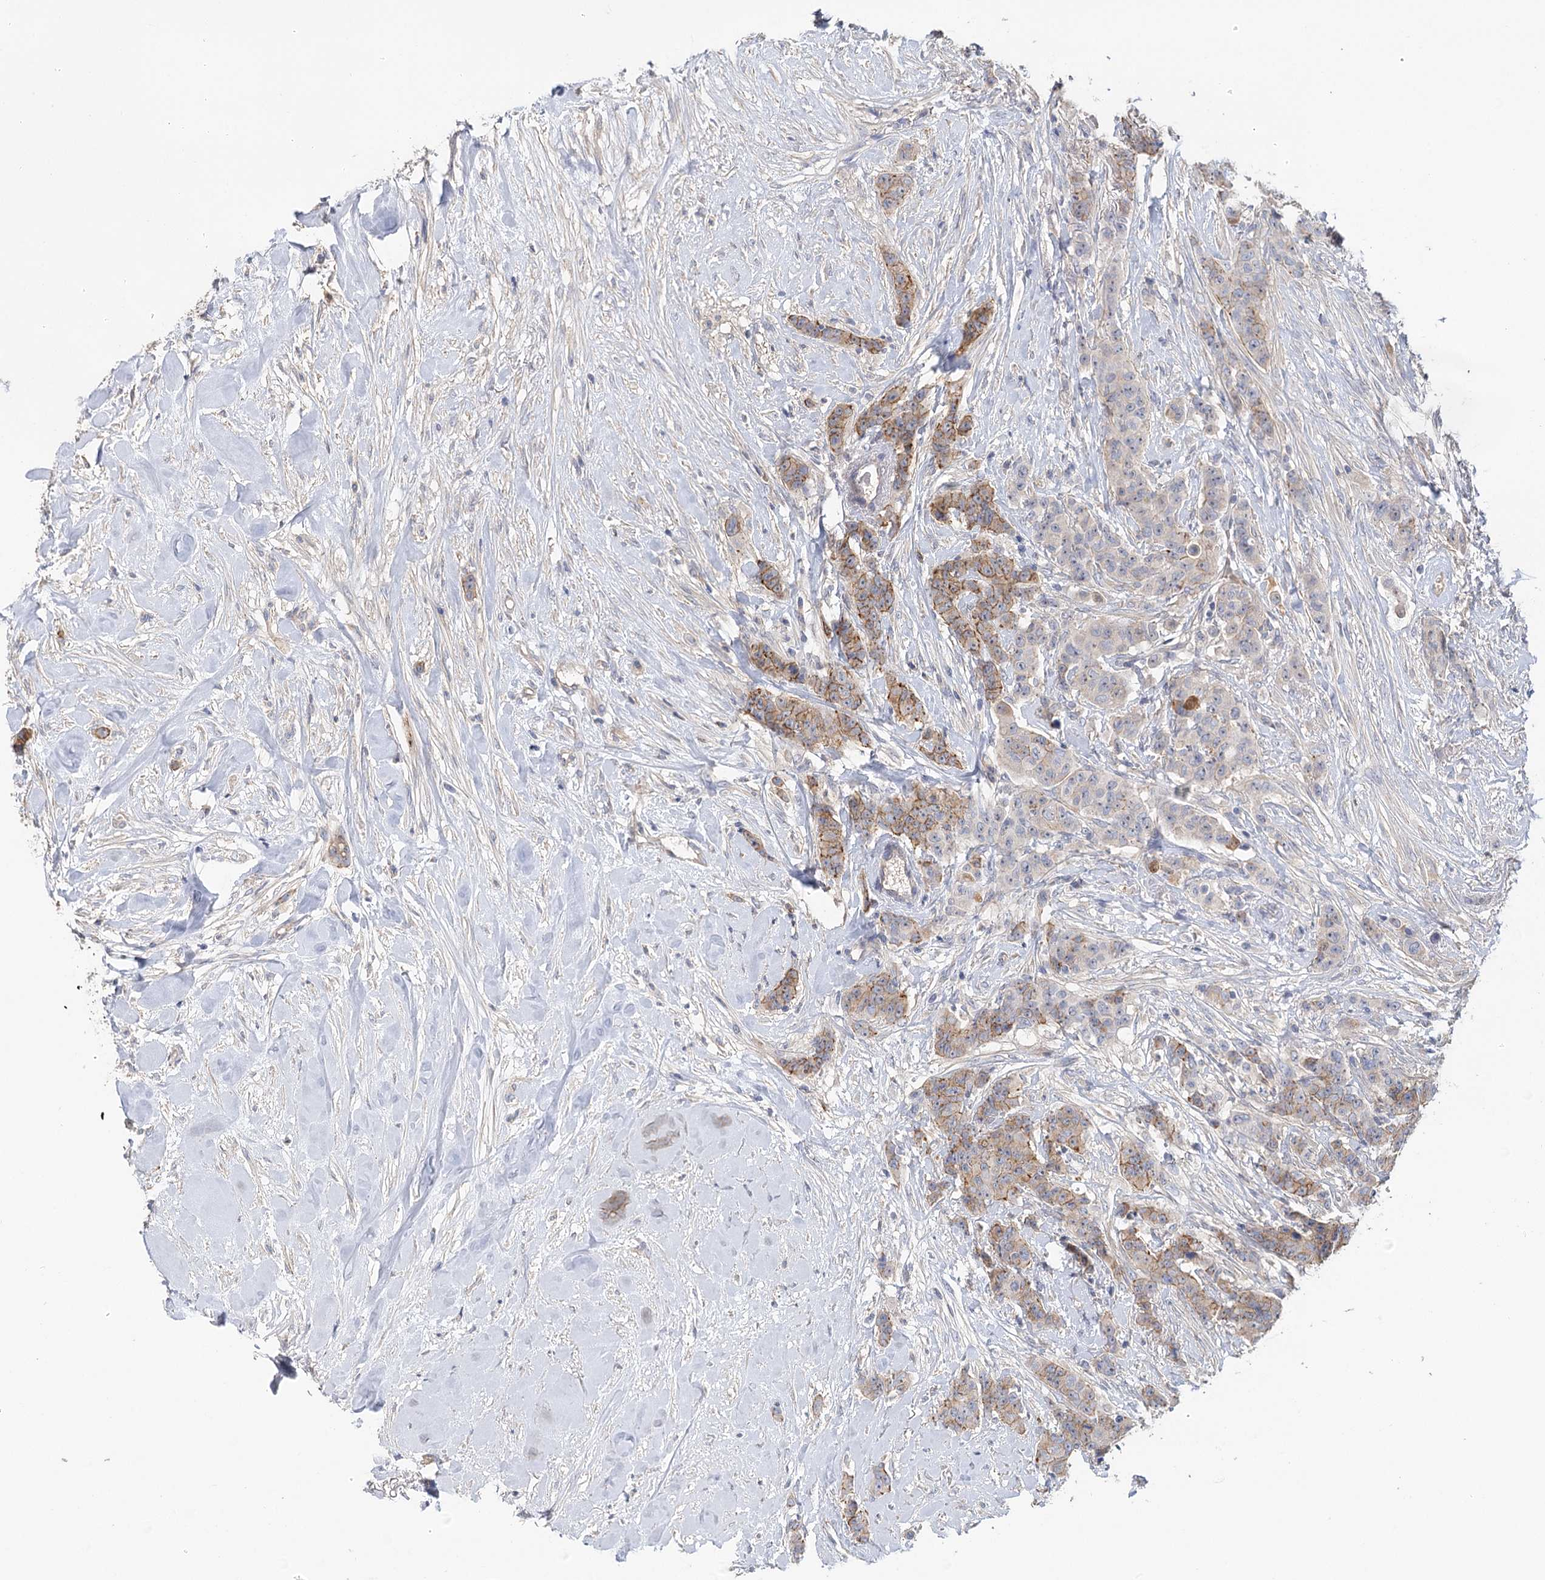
{"staining": {"intensity": "moderate", "quantity": "<25%", "location": "cytoplasmic/membranous"}, "tissue": "breast cancer", "cell_type": "Tumor cells", "image_type": "cancer", "snomed": [{"axis": "morphology", "description": "Duct carcinoma"}, {"axis": "topography", "description": "Breast"}], "caption": "Immunohistochemistry (DAB (3,3'-diaminobenzidine)) staining of human breast cancer (invasive ductal carcinoma) reveals moderate cytoplasmic/membranous protein positivity in approximately <25% of tumor cells.", "gene": "EPB41L5", "patient": {"sex": "female", "age": 40}}